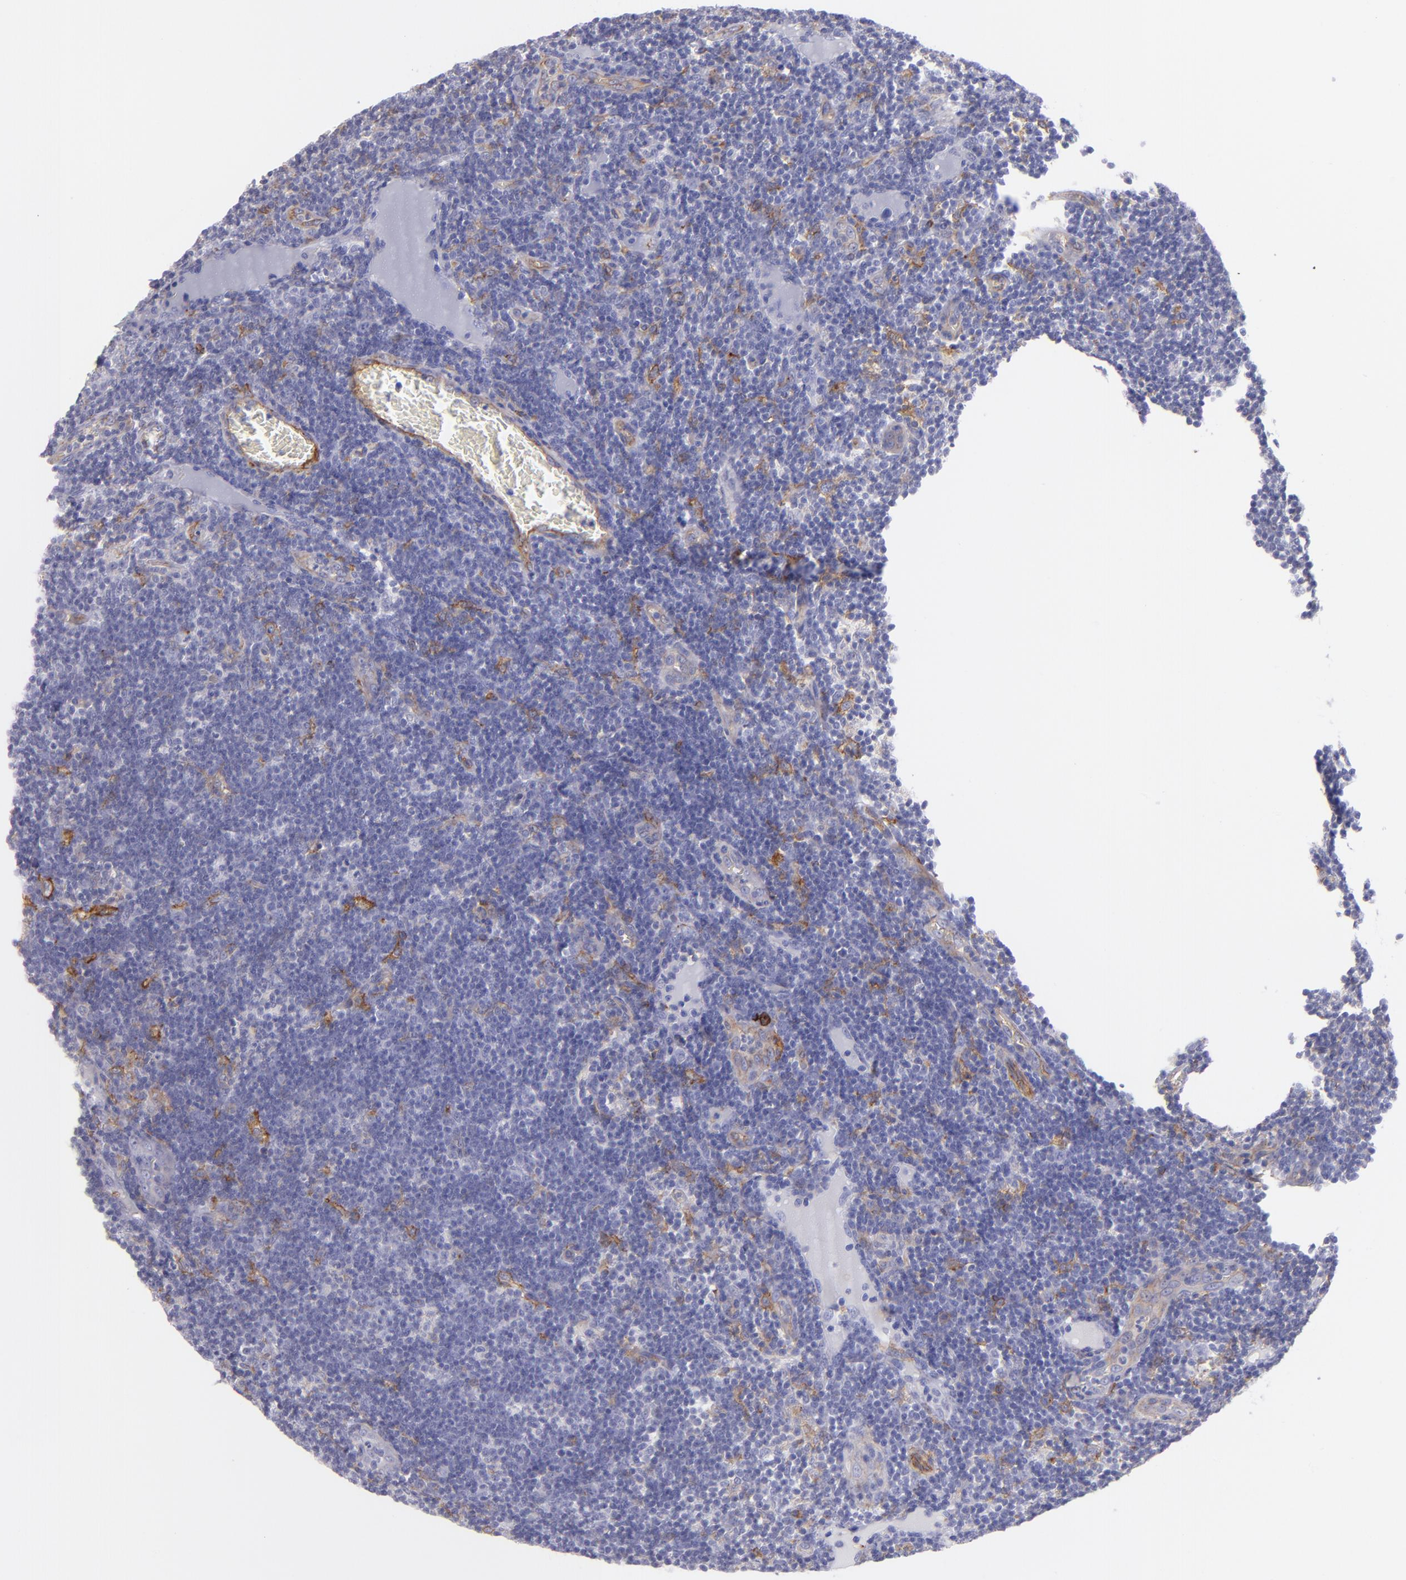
{"staining": {"intensity": "weak", "quantity": "<25%", "location": "cytoplasmic/membranous"}, "tissue": "lymph node", "cell_type": "Germinal center cells", "image_type": "normal", "snomed": [{"axis": "morphology", "description": "Normal tissue, NOS"}, {"axis": "morphology", "description": "Inflammation, NOS"}, {"axis": "topography", "description": "Lymph node"}, {"axis": "topography", "description": "Salivary gland"}], "caption": "Immunohistochemistry (IHC) micrograph of benign lymph node stained for a protein (brown), which shows no positivity in germinal center cells. Brightfield microscopy of immunohistochemistry (IHC) stained with DAB (brown) and hematoxylin (blue), captured at high magnification.", "gene": "ENTPD1", "patient": {"sex": "male", "age": 3}}